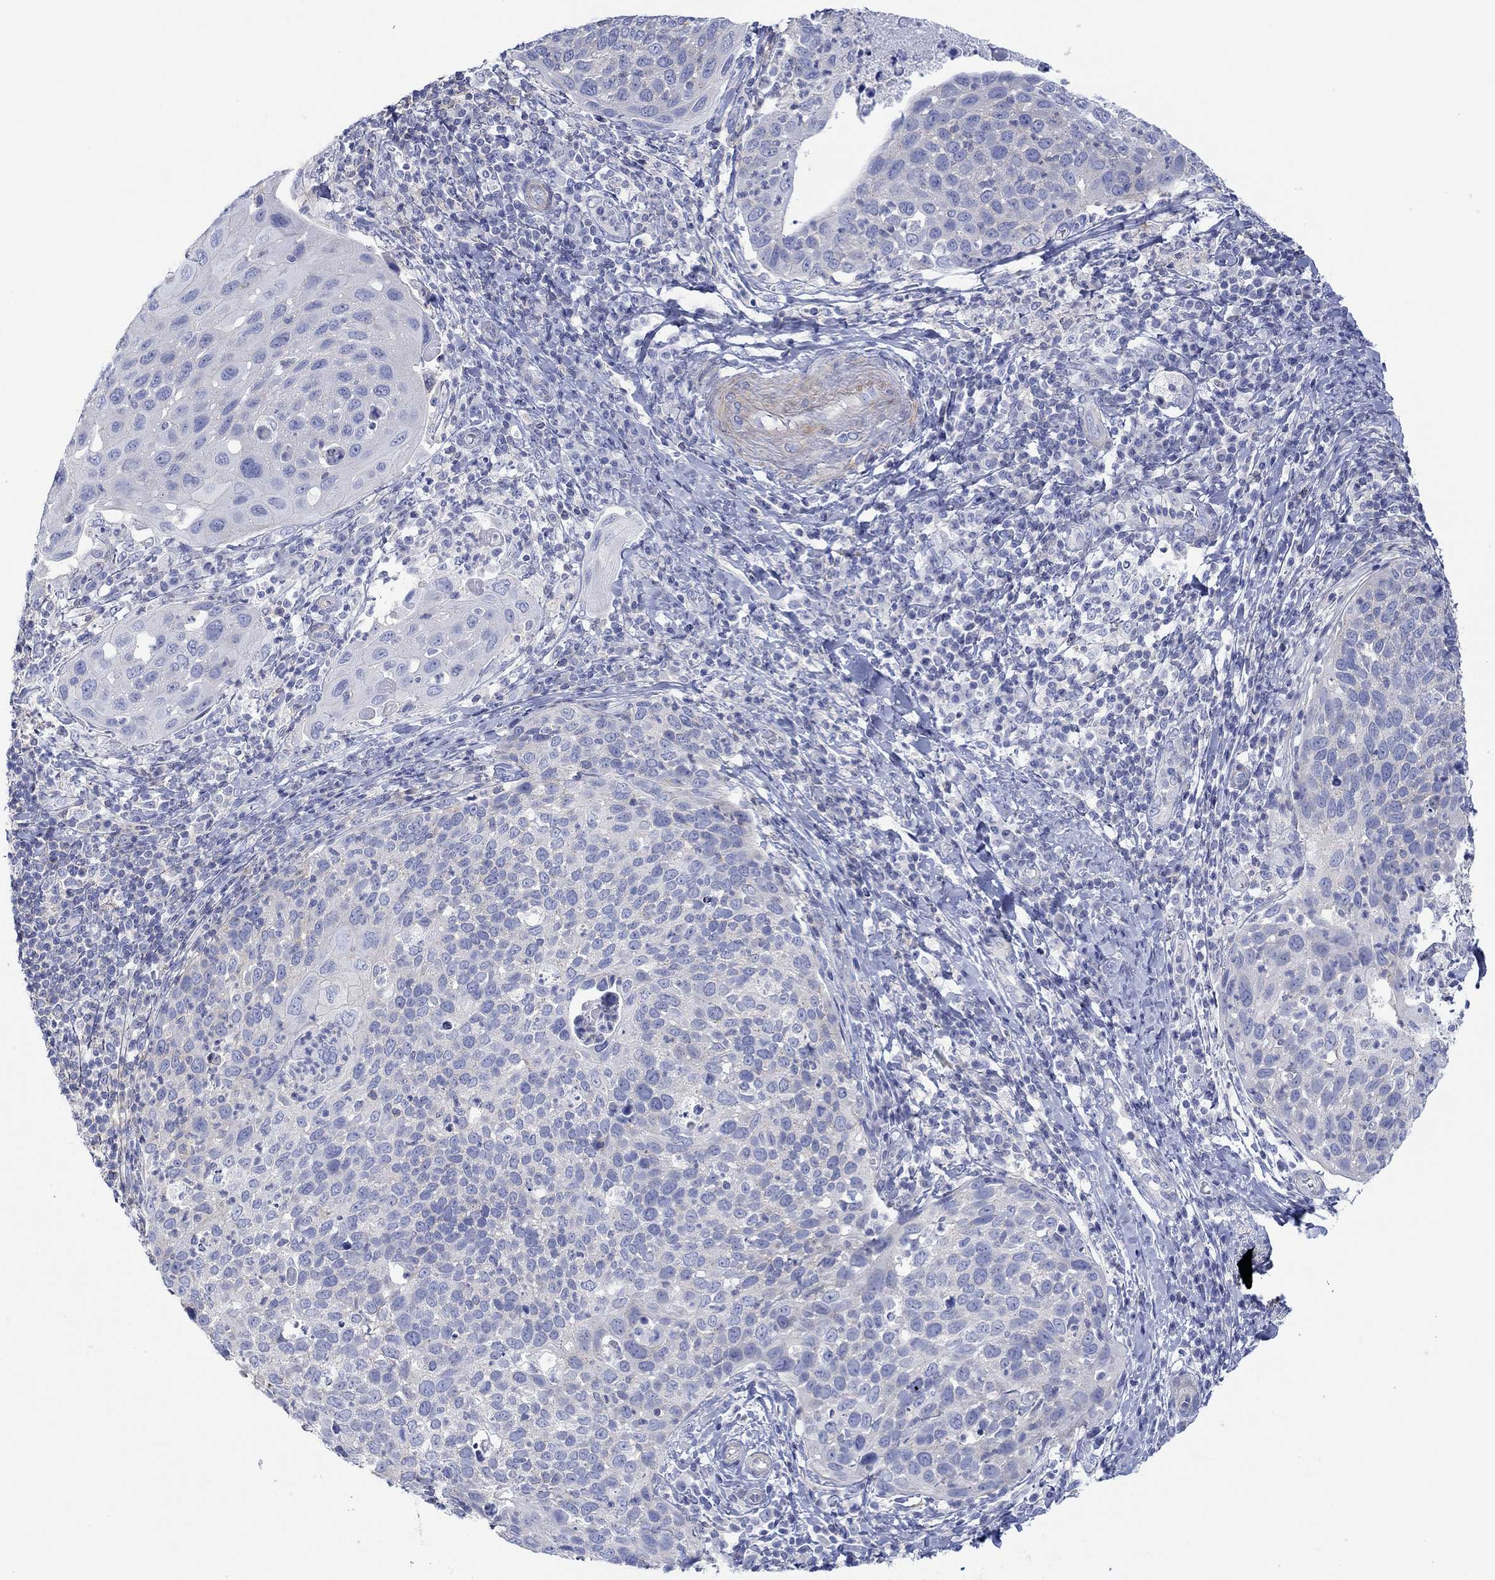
{"staining": {"intensity": "negative", "quantity": "none", "location": "none"}, "tissue": "cervical cancer", "cell_type": "Tumor cells", "image_type": "cancer", "snomed": [{"axis": "morphology", "description": "Squamous cell carcinoma, NOS"}, {"axis": "topography", "description": "Cervix"}], "caption": "The histopathology image displays no staining of tumor cells in cervical cancer. (DAB immunohistochemistry (IHC) with hematoxylin counter stain).", "gene": "PPIL6", "patient": {"sex": "female", "age": 54}}